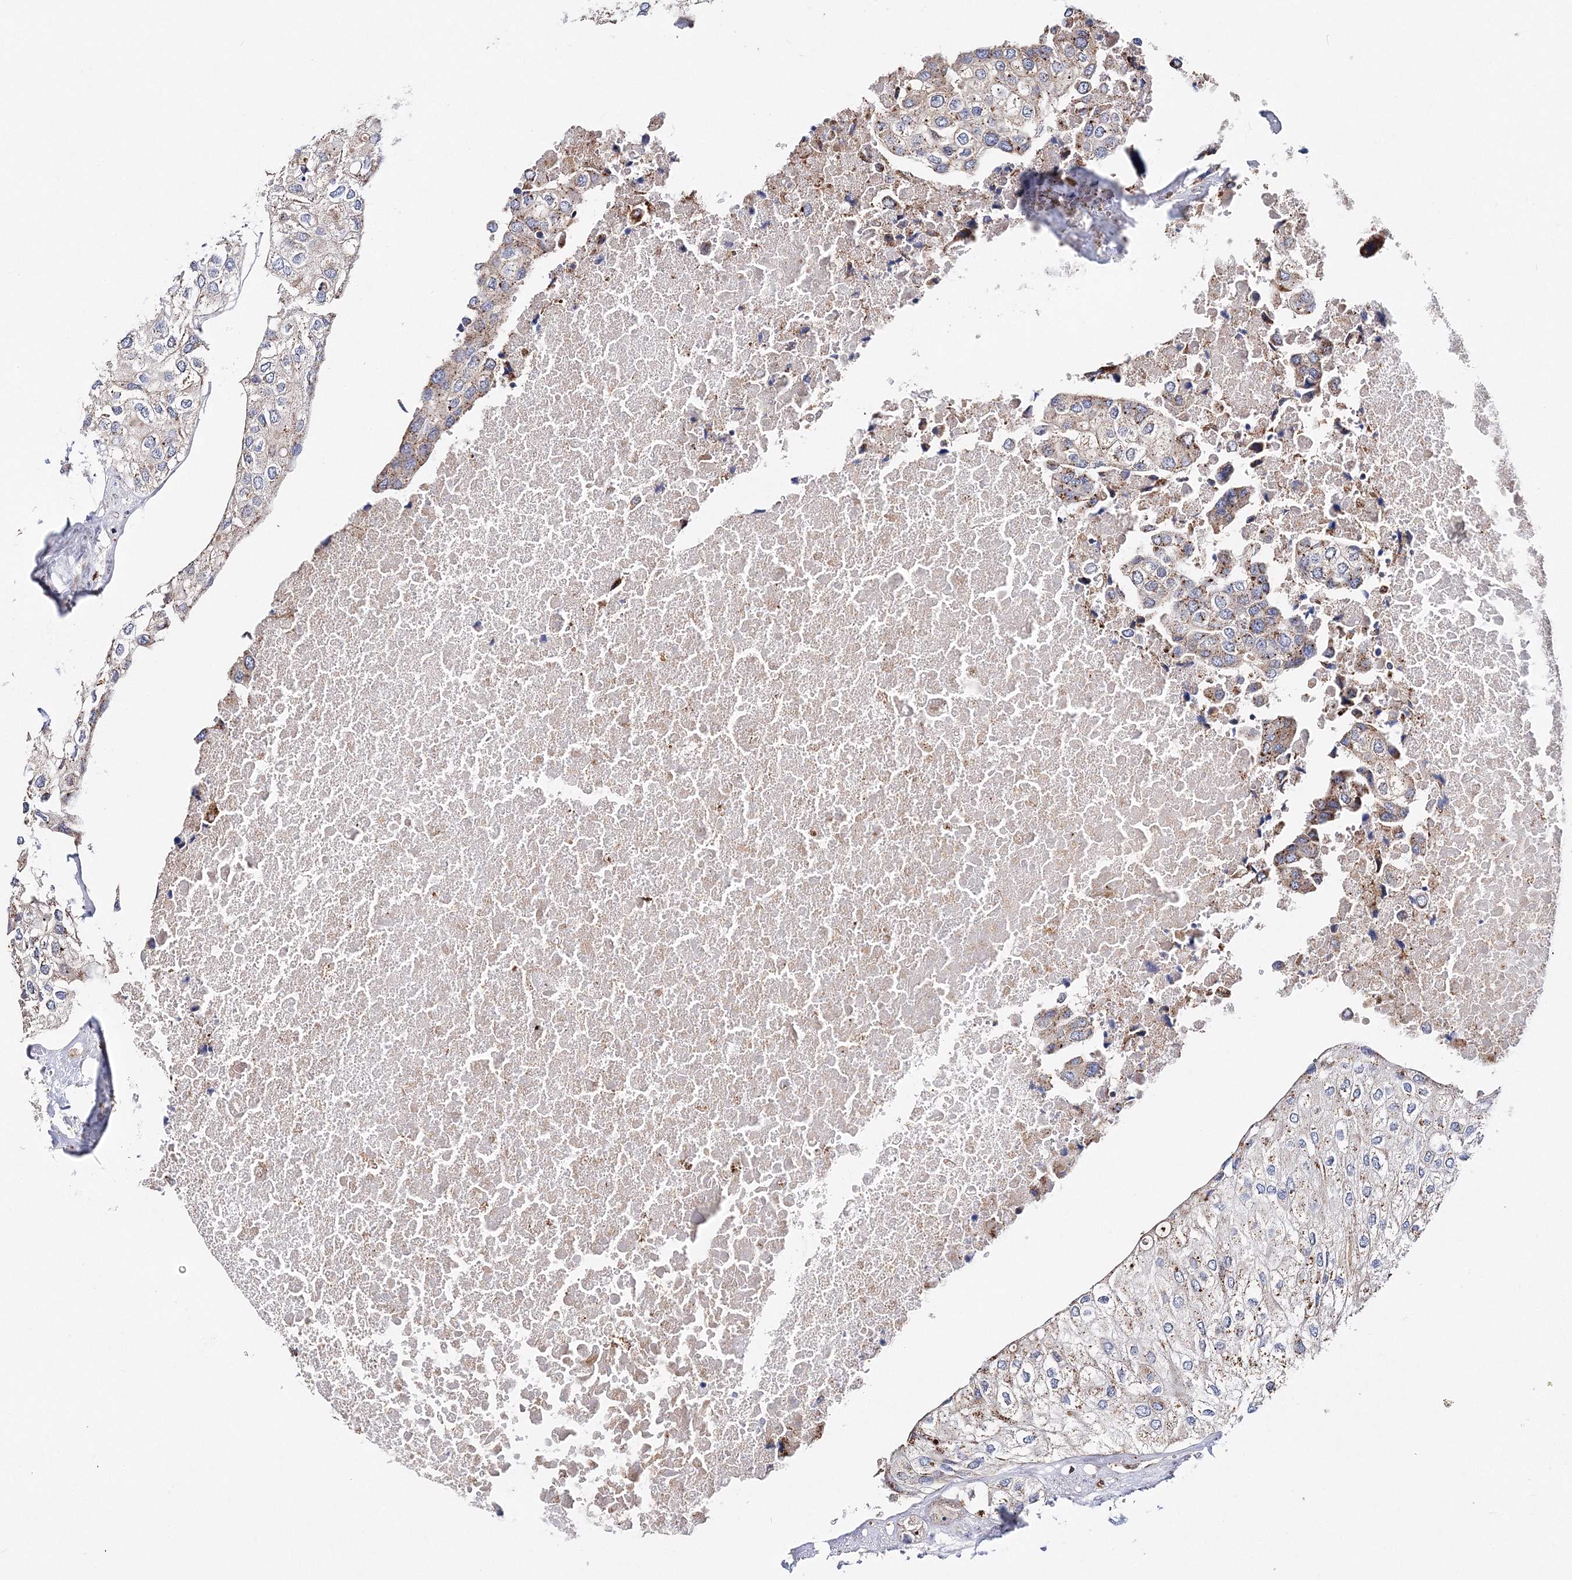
{"staining": {"intensity": "moderate", "quantity": "<25%", "location": "cytoplasmic/membranous"}, "tissue": "urothelial cancer", "cell_type": "Tumor cells", "image_type": "cancer", "snomed": [{"axis": "morphology", "description": "Urothelial carcinoma, High grade"}, {"axis": "topography", "description": "Urinary bladder"}], "caption": "Urothelial cancer stained with immunohistochemistry (IHC) displays moderate cytoplasmic/membranous positivity in approximately <25% of tumor cells.", "gene": "C3orf38", "patient": {"sex": "male", "age": 64}}